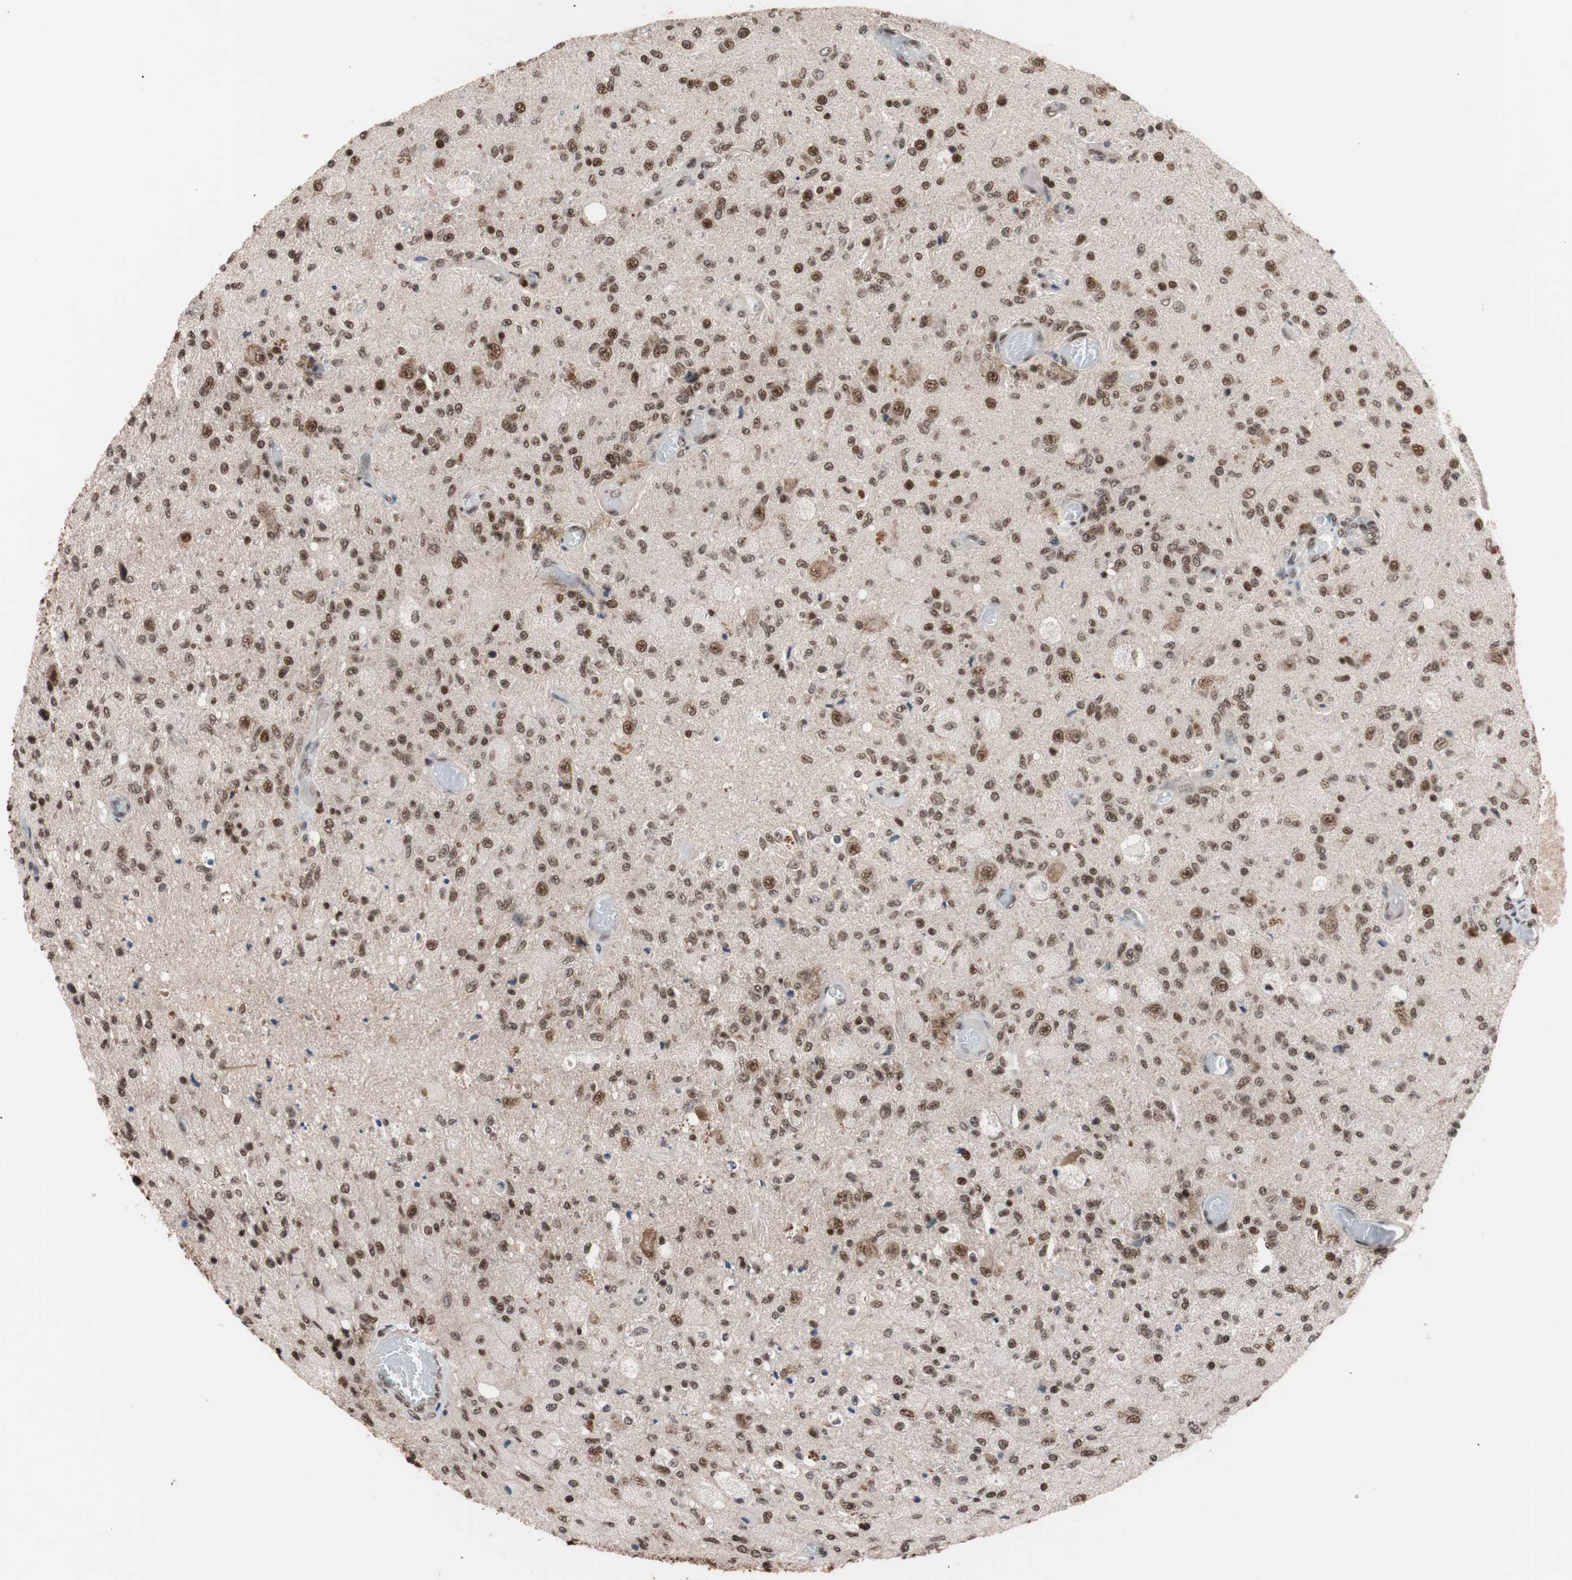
{"staining": {"intensity": "moderate", "quantity": ">75%", "location": "nuclear"}, "tissue": "glioma", "cell_type": "Tumor cells", "image_type": "cancer", "snomed": [{"axis": "morphology", "description": "Normal tissue, NOS"}, {"axis": "morphology", "description": "Glioma, malignant, High grade"}, {"axis": "topography", "description": "Cerebral cortex"}], "caption": "This image reveals immunohistochemistry staining of human glioma, with medium moderate nuclear expression in about >75% of tumor cells.", "gene": "CHAMP1", "patient": {"sex": "male", "age": 77}}